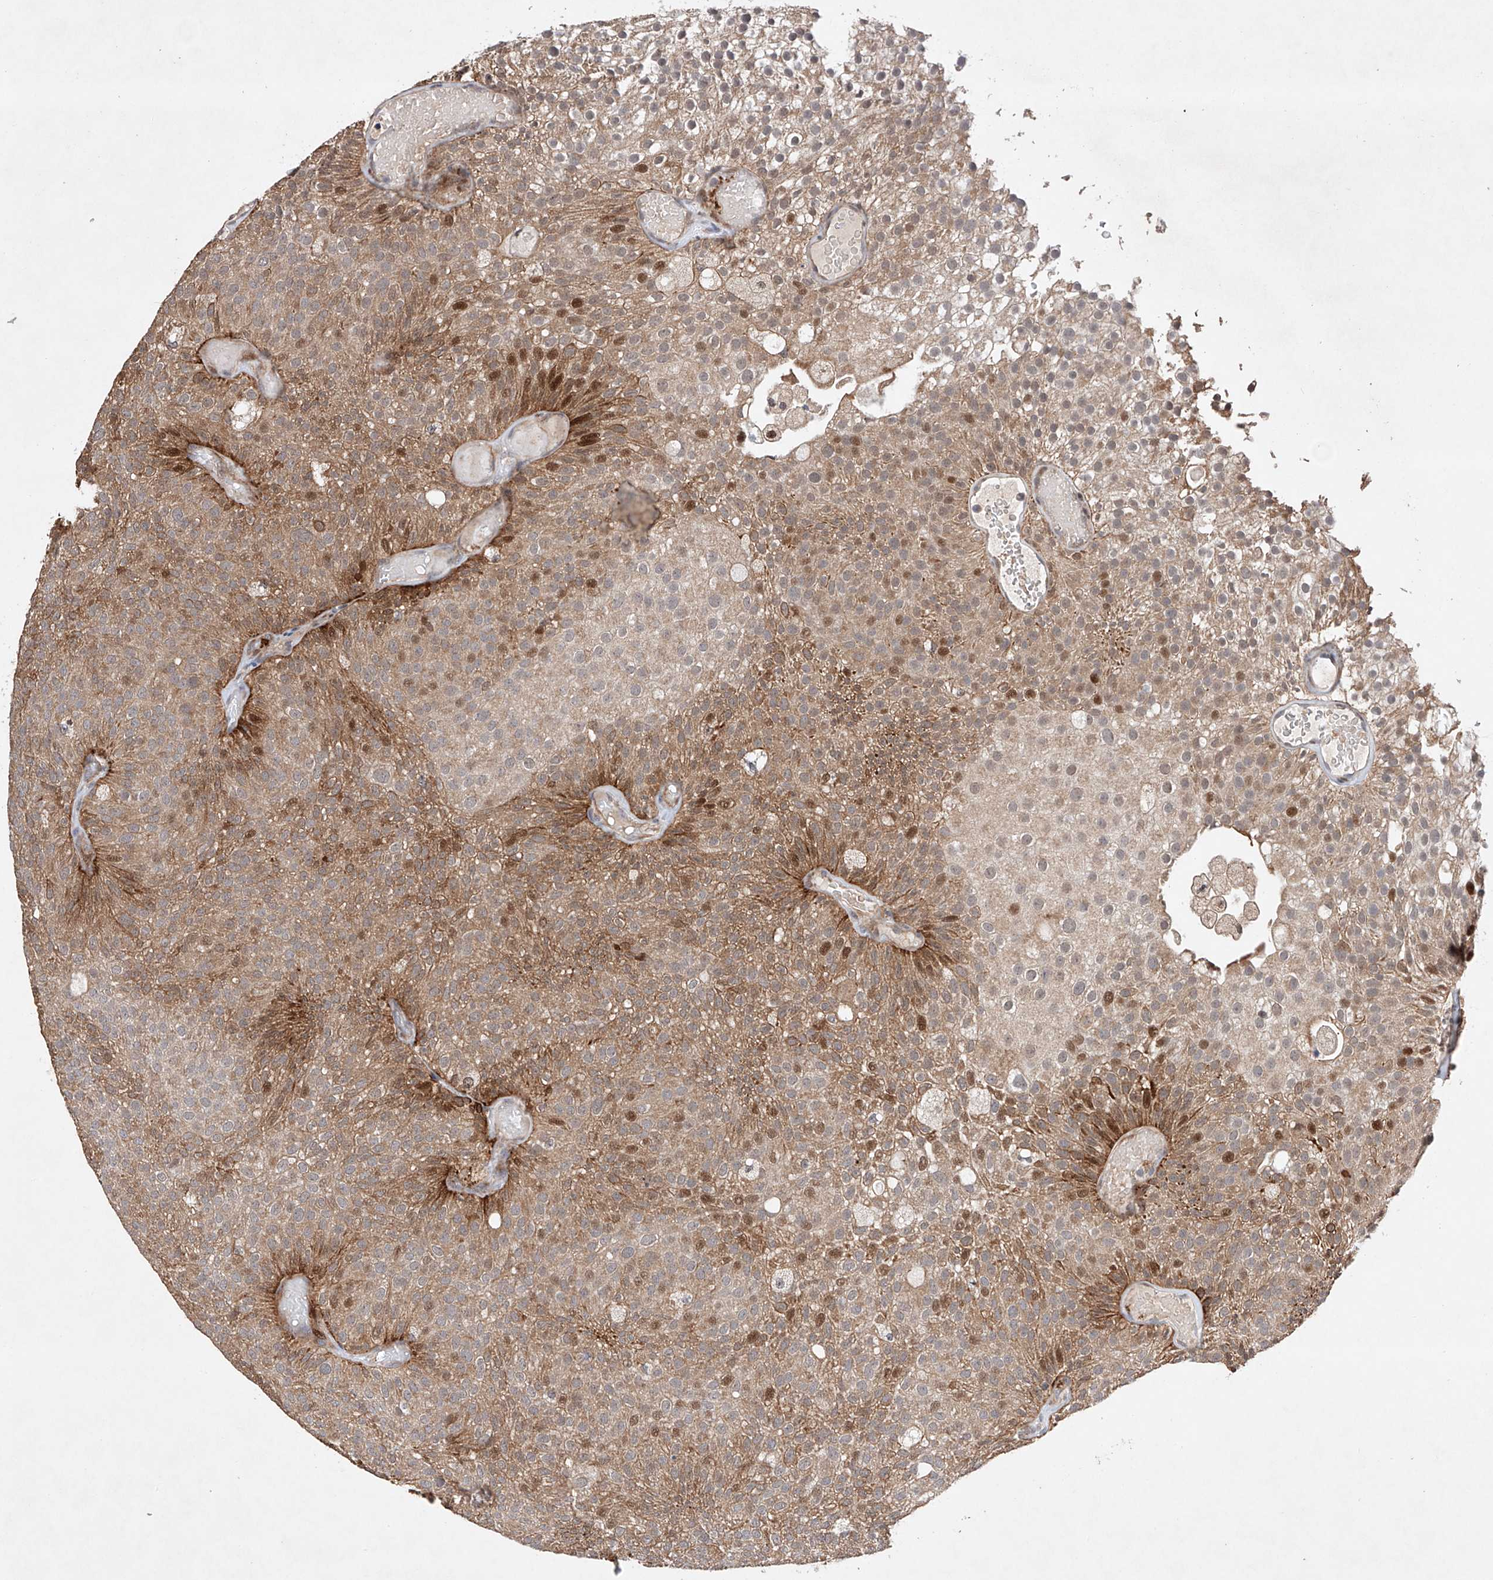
{"staining": {"intensity": "strong", "quantity": "<25%", "location": "cytoplasmic/membranous,nuclear"}, "tissue": "urothelial cancer", "cell_type": "Tumor cells", "image_type": "cancer", "snomed": [{"axis": "morphology", "description": "Urothelial carcinoma, Low grade"}, {"axis": "topography", "description": "Urinary bladder"}], "caption": "This is a micrograph of immunohistochemistry staining of low-grade urothelial carcinoma, which shows strong staining in the cytoplasmic/membranous and nuclear of tumor cells.", "gene": "AFG1L", "patient": {"sex": "male", "age": 78}}